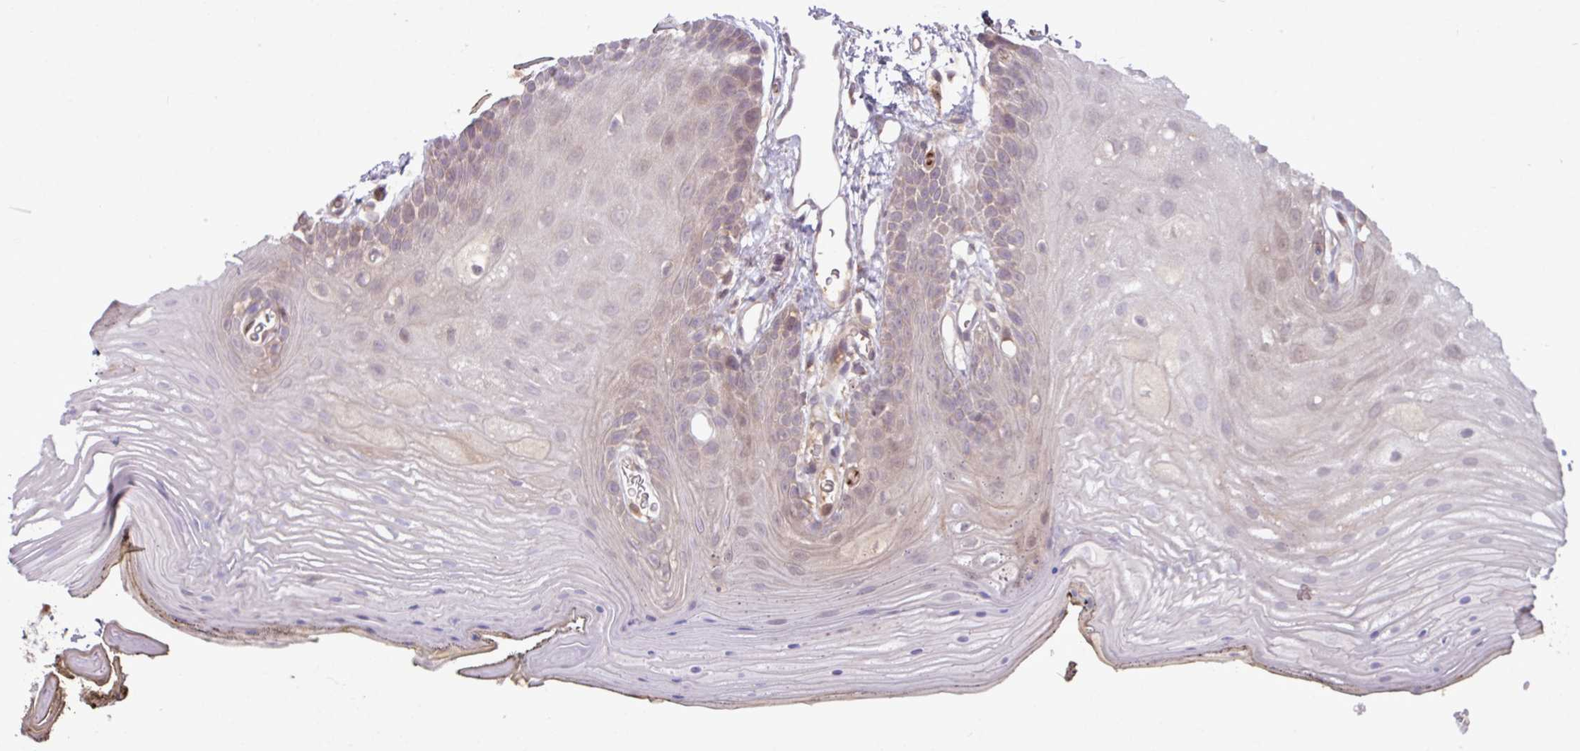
{"staining": {"intensity": "weak", "quantity": "<25%", "location": "cytoplasmic/membranous"}, "tissue": "oral mucosa", "cell_type": "Squamous epithelial cells", "image_type": "normal", "snomed": [{"axis": "morphology", "description": "Normal tissue, NOS"}, {"axis": "morphology", "description": "Squamous cell carcinoma, NOS"}, {"axis": "topography", "description": "Oral tissue"}, {"axis": "topography", "description": "Head-Neck"}], "caption": "Human oral mucosa stained for a protein using immunohistochemistry (IHC) demonstrates no expression in squamous epithelial cells.", "gene": "B4GALNT4", "patient": {"sex": "female", "age": 81}}